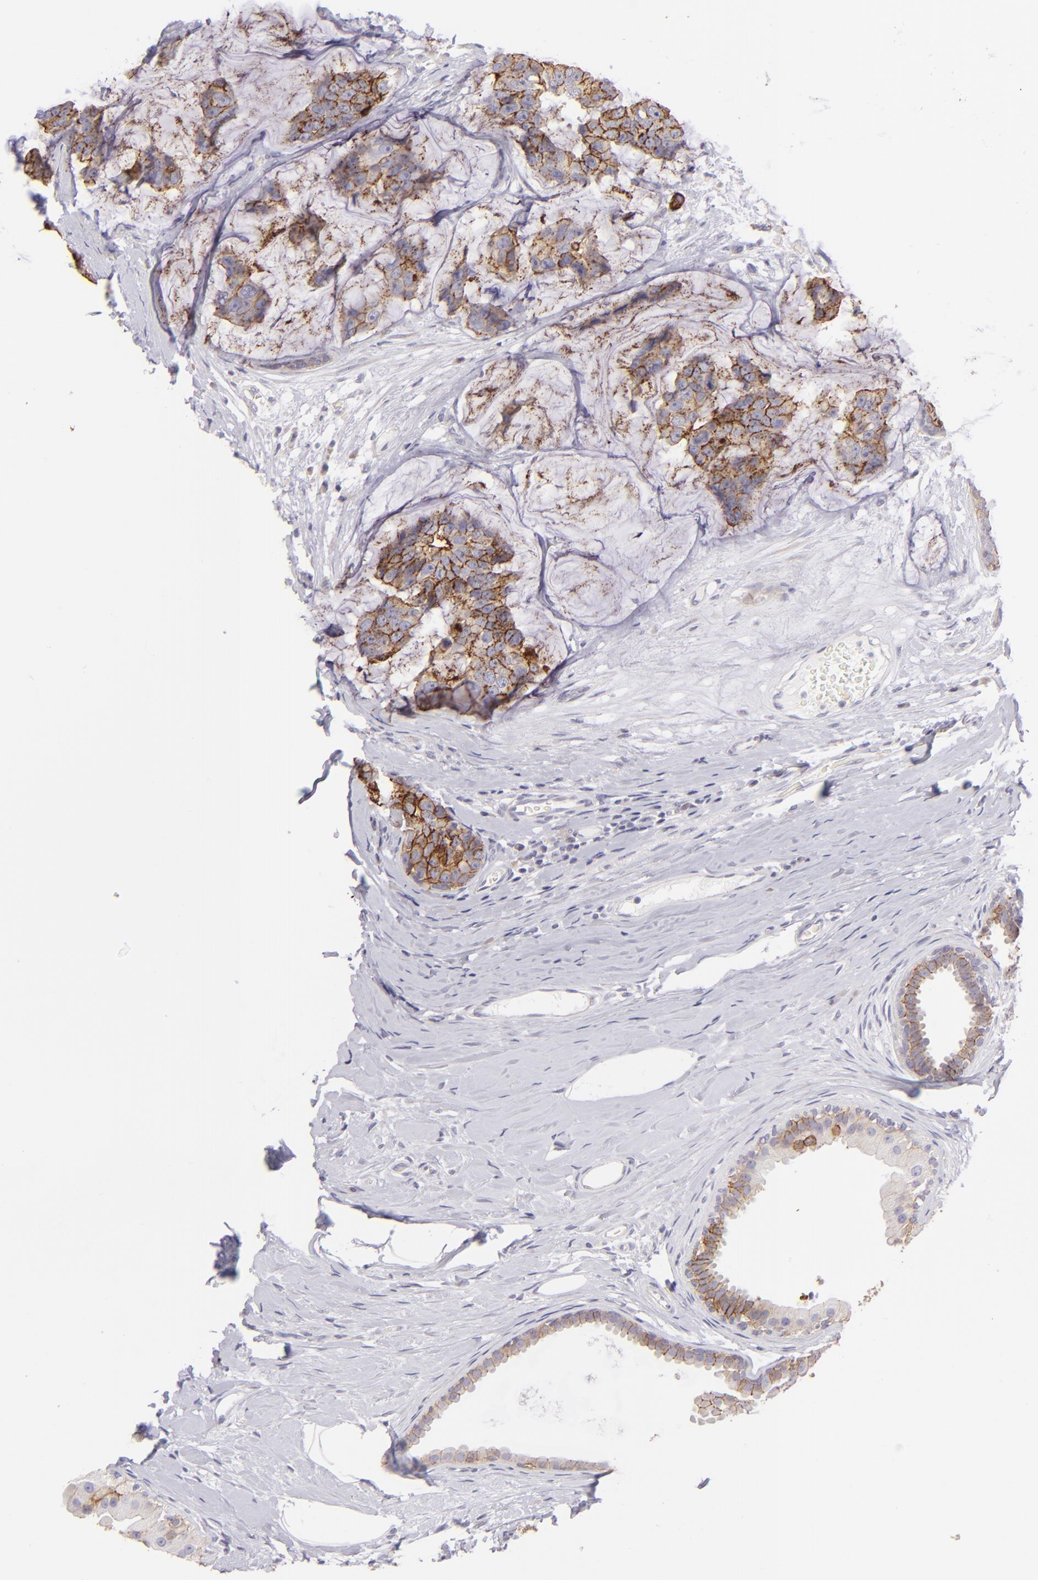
{"staining": {"intensity": "moderate", "quantity": ">75%", "location": "cytoplasmic/membranous"}, "tissue": "breast cancer", "cell_type": "Tumor cells", "image_type": "cancer", "snomed": [{"axis": "morphology", "description": "Normal tissue, NOS"}, {"axis": "morphology", "description": "Duct carcinoma"}, {"axis": "topography", "description": "Breast"}], "caption": "Brown immunohistochemical staining in human breast cancer shows moderate cytoplasmic/membranous staining in approximately >75% of tumor cells.", "gene": "CLDN4", "patient": {"sex": "female", "age": 50}}